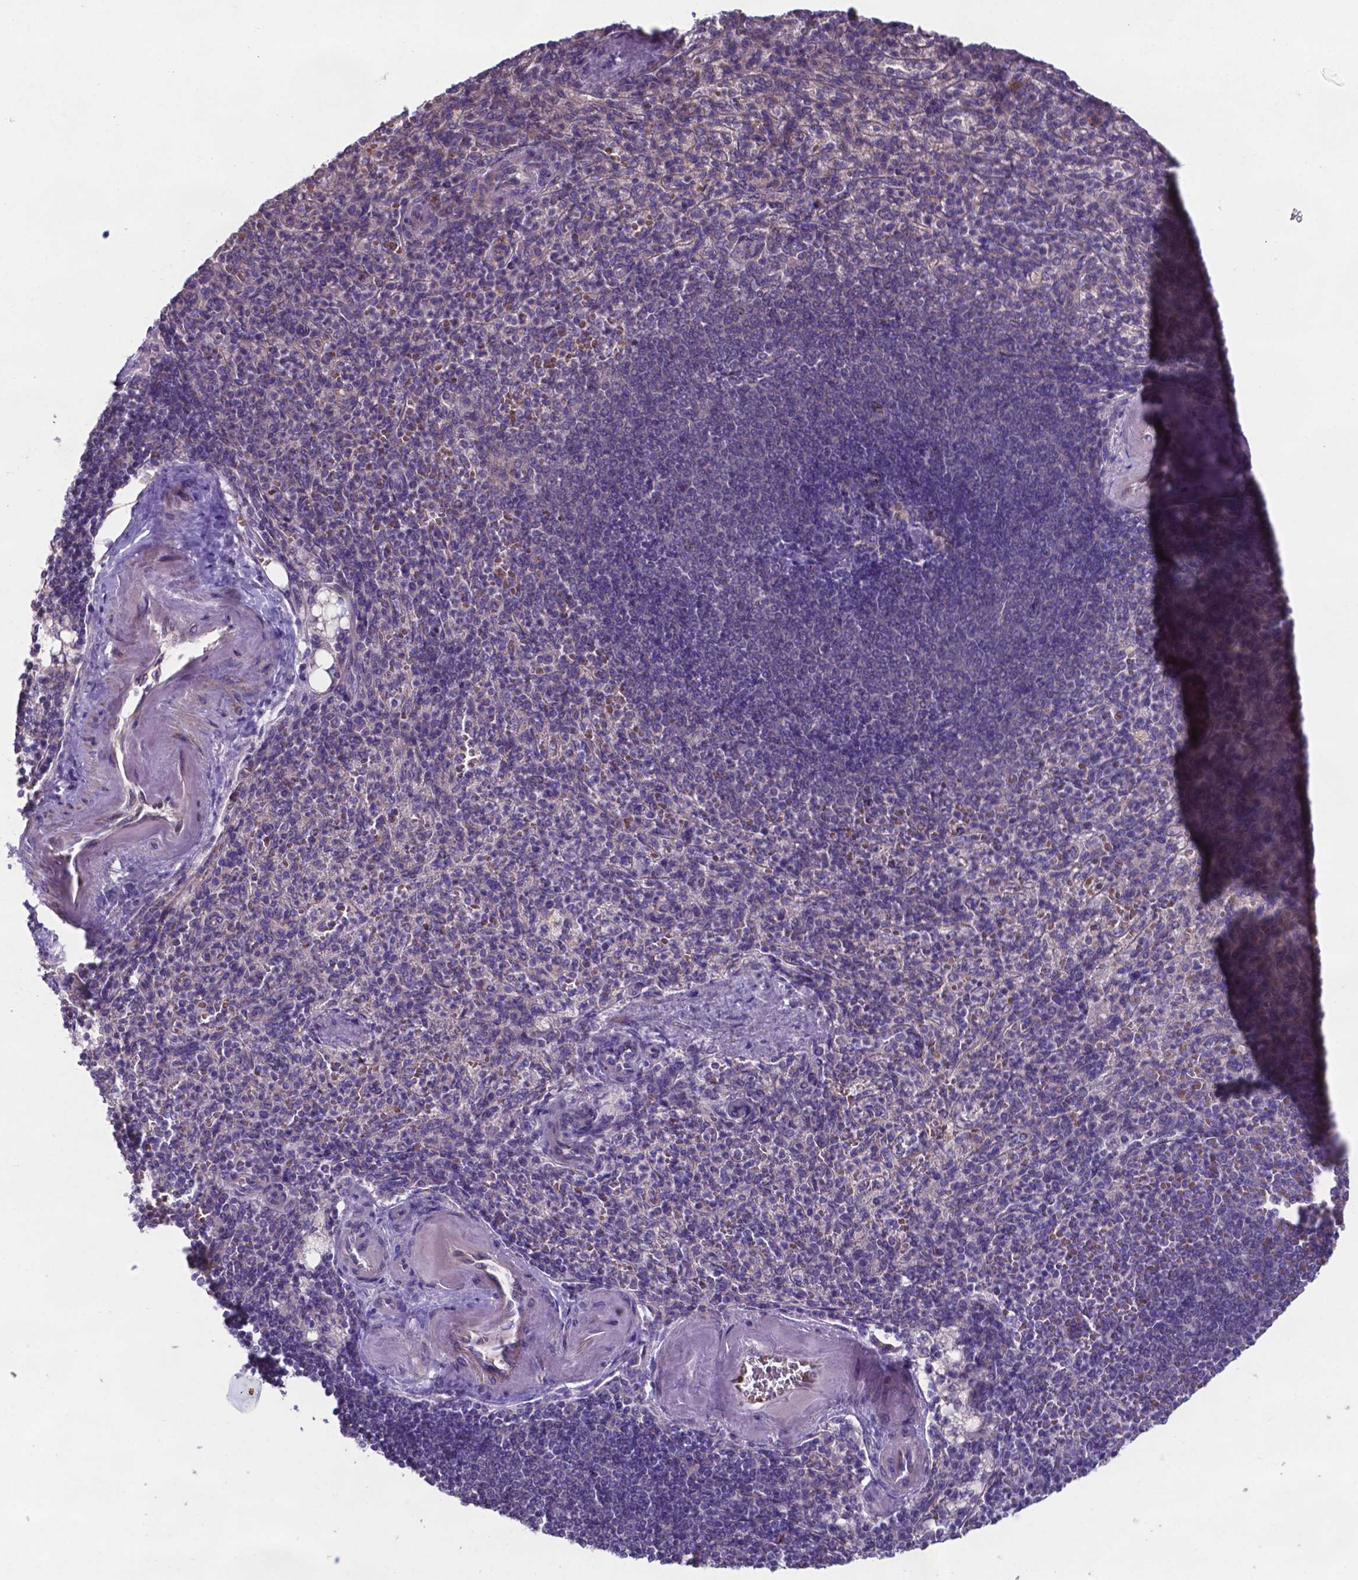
{"staining": {"intensity": "weak", "quantity": "<25%", "location": "cytoplasmic/membranous"}, "tissue": "spleen", "cell_type": "Cells in red pulp", "image_type": "normal", "snomed": [{"axis": "morphology", "description": "Normal tissue, NOS"}, {"axis": "topography", "description": "Spleen"}], "caption": "This is a histopathology image of IHC staining of unremarkable spleen, which shows no expression in cells in red pulp.", "gene": "TYRO3", "patient": {"sex": "female", "age": 74}}